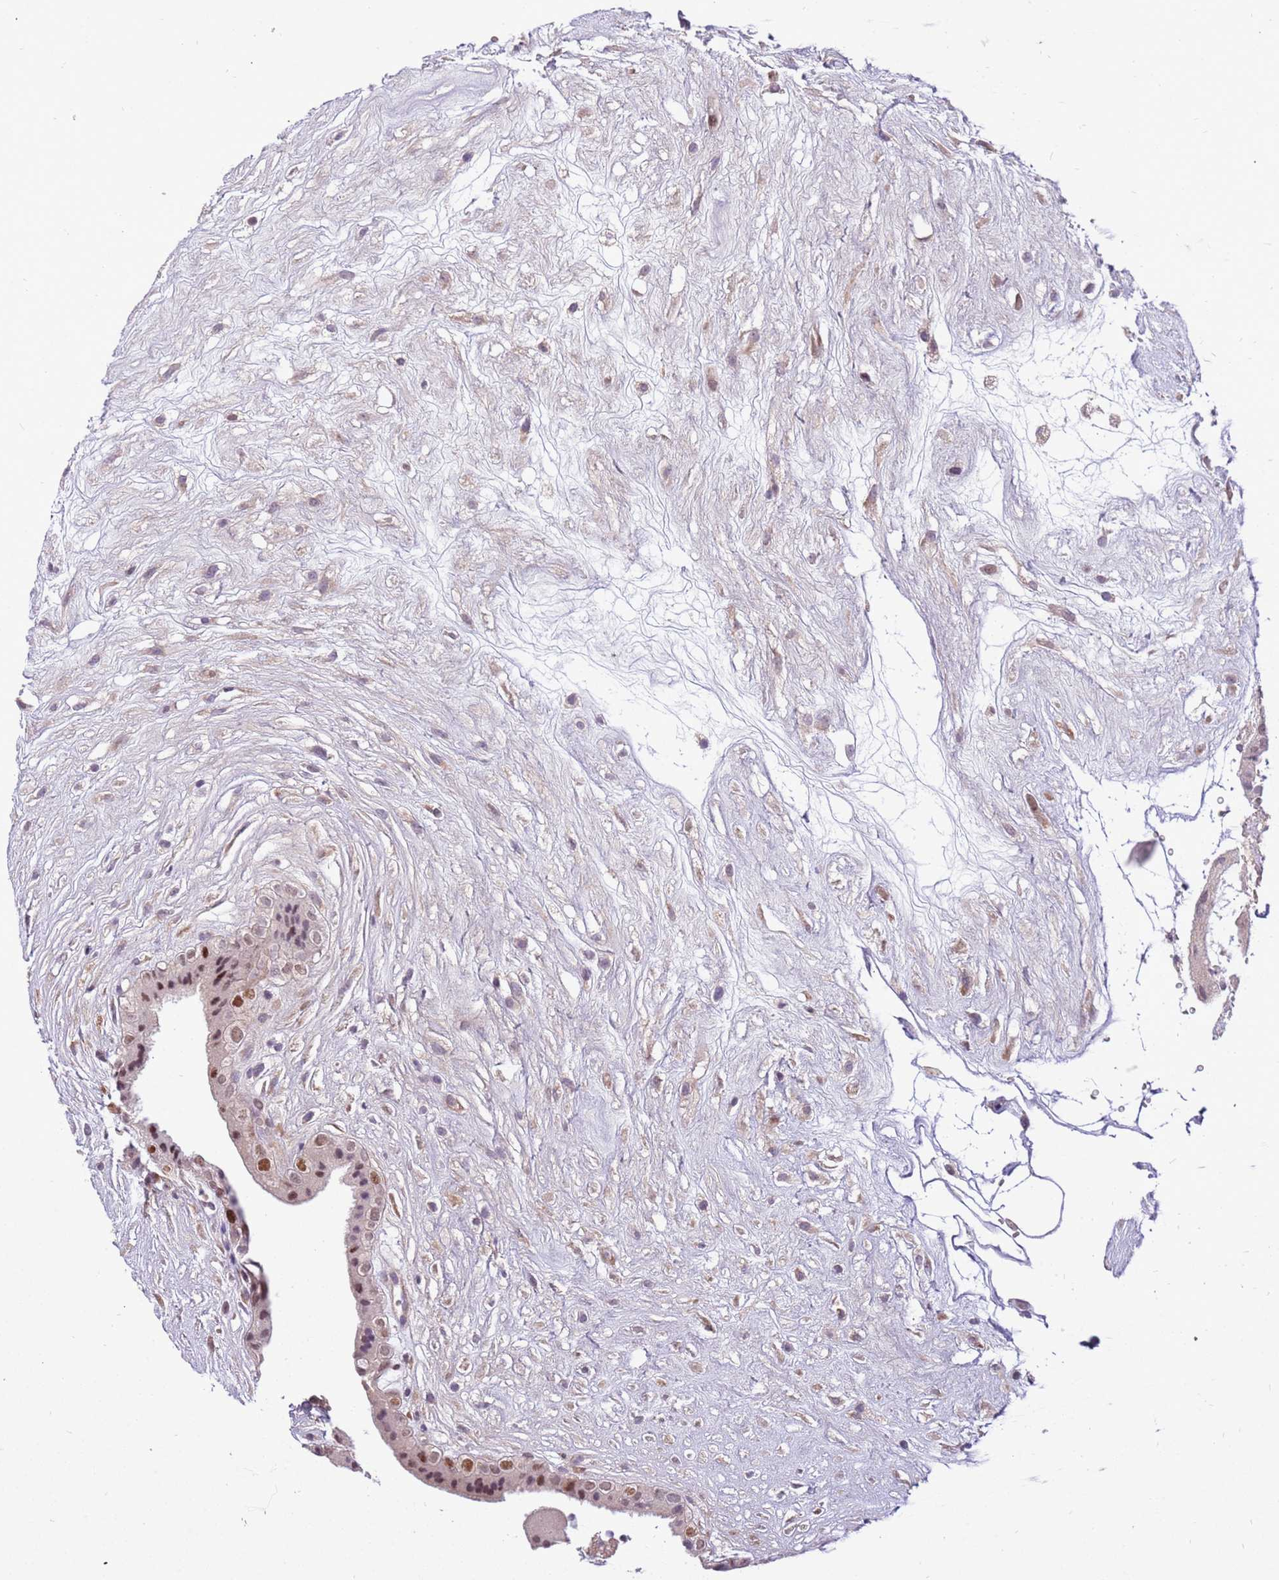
{"staining": {"intensity": "moderate", "quantity": "<25%", "location": "nuclear"}, "tissue": "placenta", "cell_type": "Trophoblastic cells", "image_type": "normal", "snomed": [{"axis": "morphology", "description": "Normal tissue, NOS"}, {"axis": "topography", "description": "Placenta"}], "caption": "Placenta stained with a brown dye reveals moderate nuclear positive positivity in about <25% of trophoblastic cells.", "gene": "MAGEF1", "patient": {"sex": "female", "age": 18}}